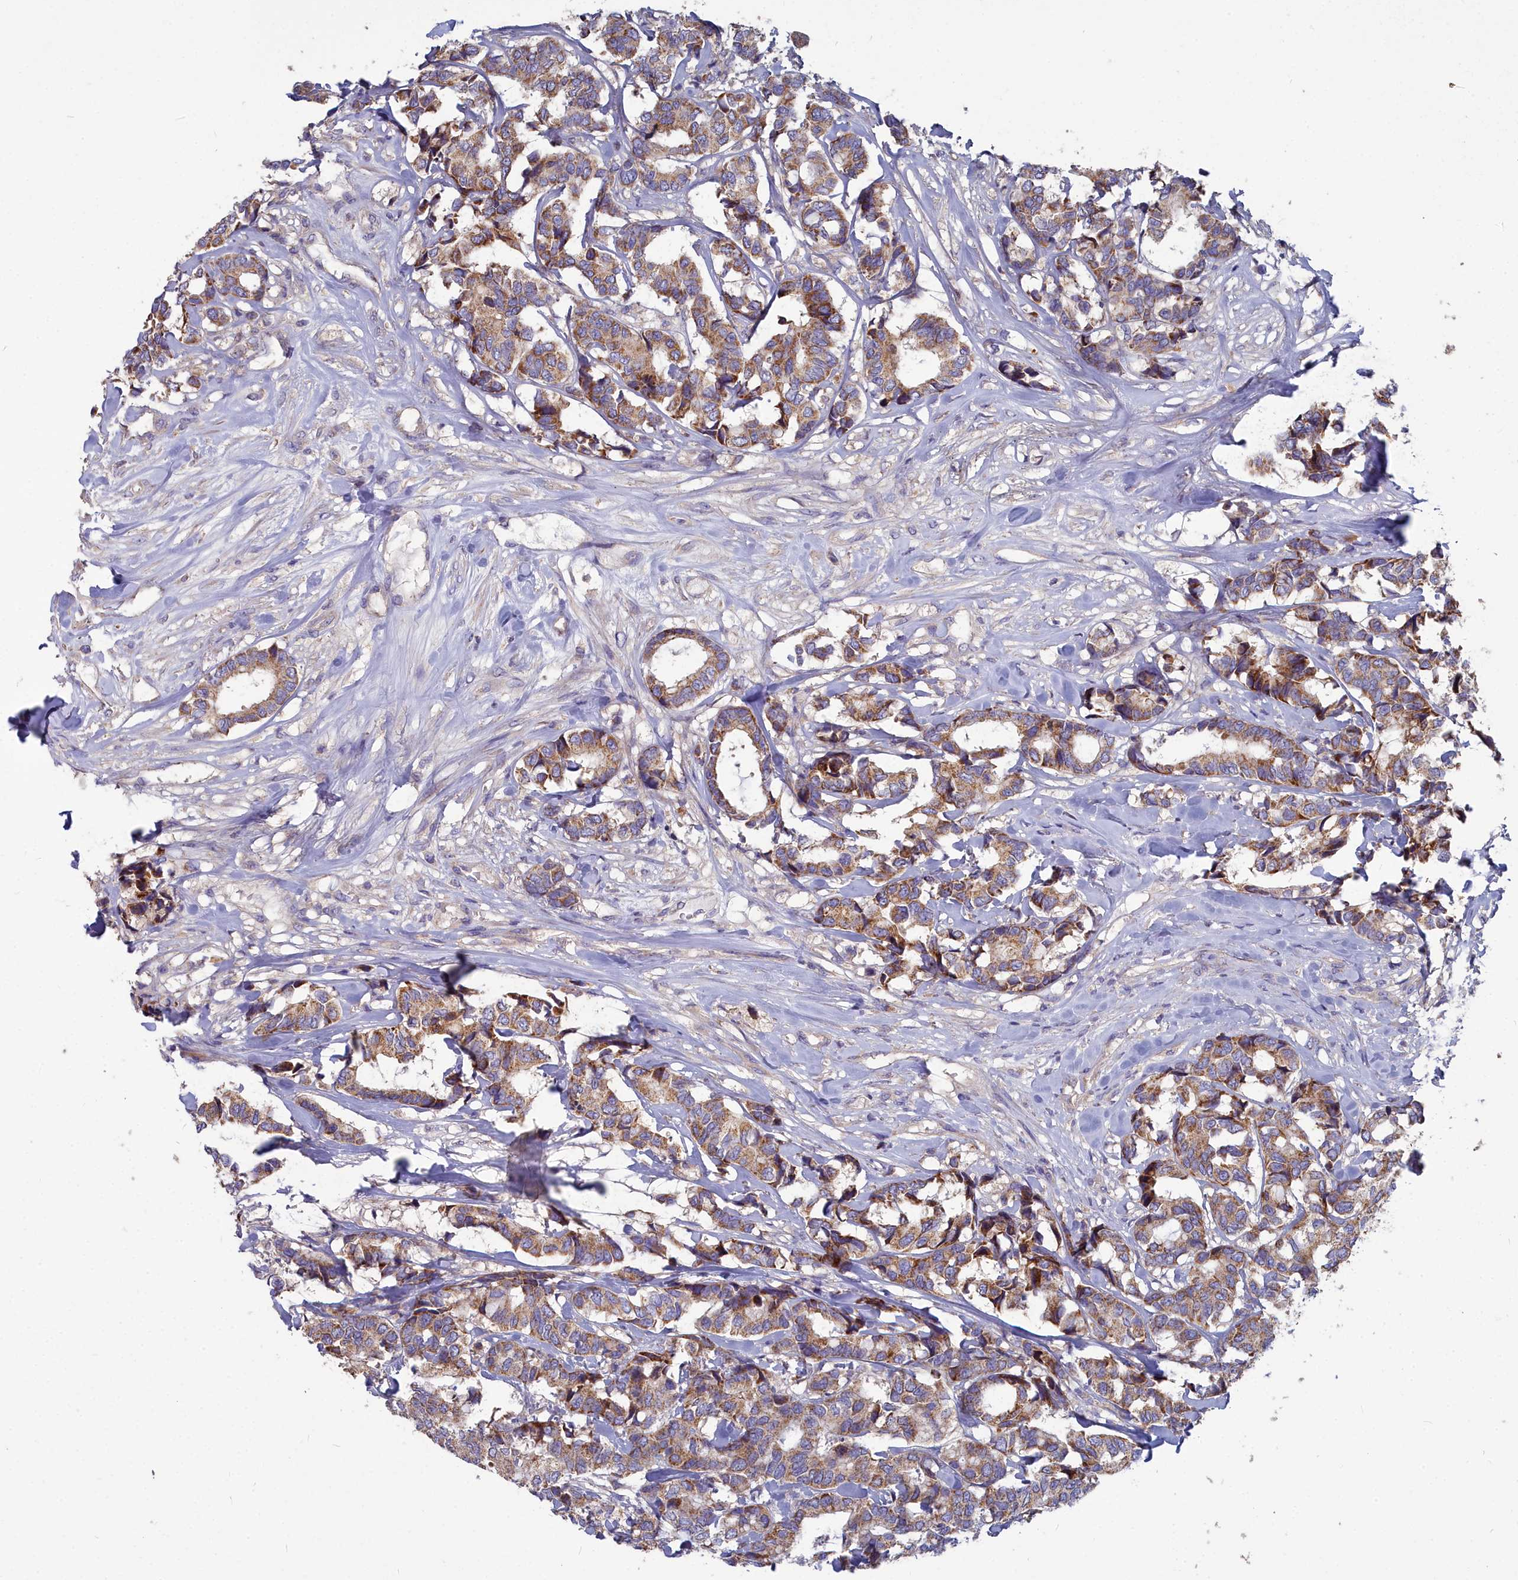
{"staining": {"intensity": "moderate", "quantity": ">75%", "location": "cytoplasmic/membranous"}, "tissue": "breast cancer", "cell_type": "Tumor cells", "image_type": "cancer", "snomed": [{"axis": "morphology", "description": "Normal tissue, NOS"}, {"axis": "morphology", "description": "Duct carcinoma"}, {"axis": "topography", "description": "Breast"}], "caption": "Protein expression analysis of intraductal carcinoma (breast) reveals moderate cytoplasmic/membranous expression in approximately >75% of tumor cells. (Stains: DAB in brown, nuclei in blue, Microscopy: brightfield microscopy at high magnification).", "gene": "COX20", "patient": {"sex": "female", "age": 87}}